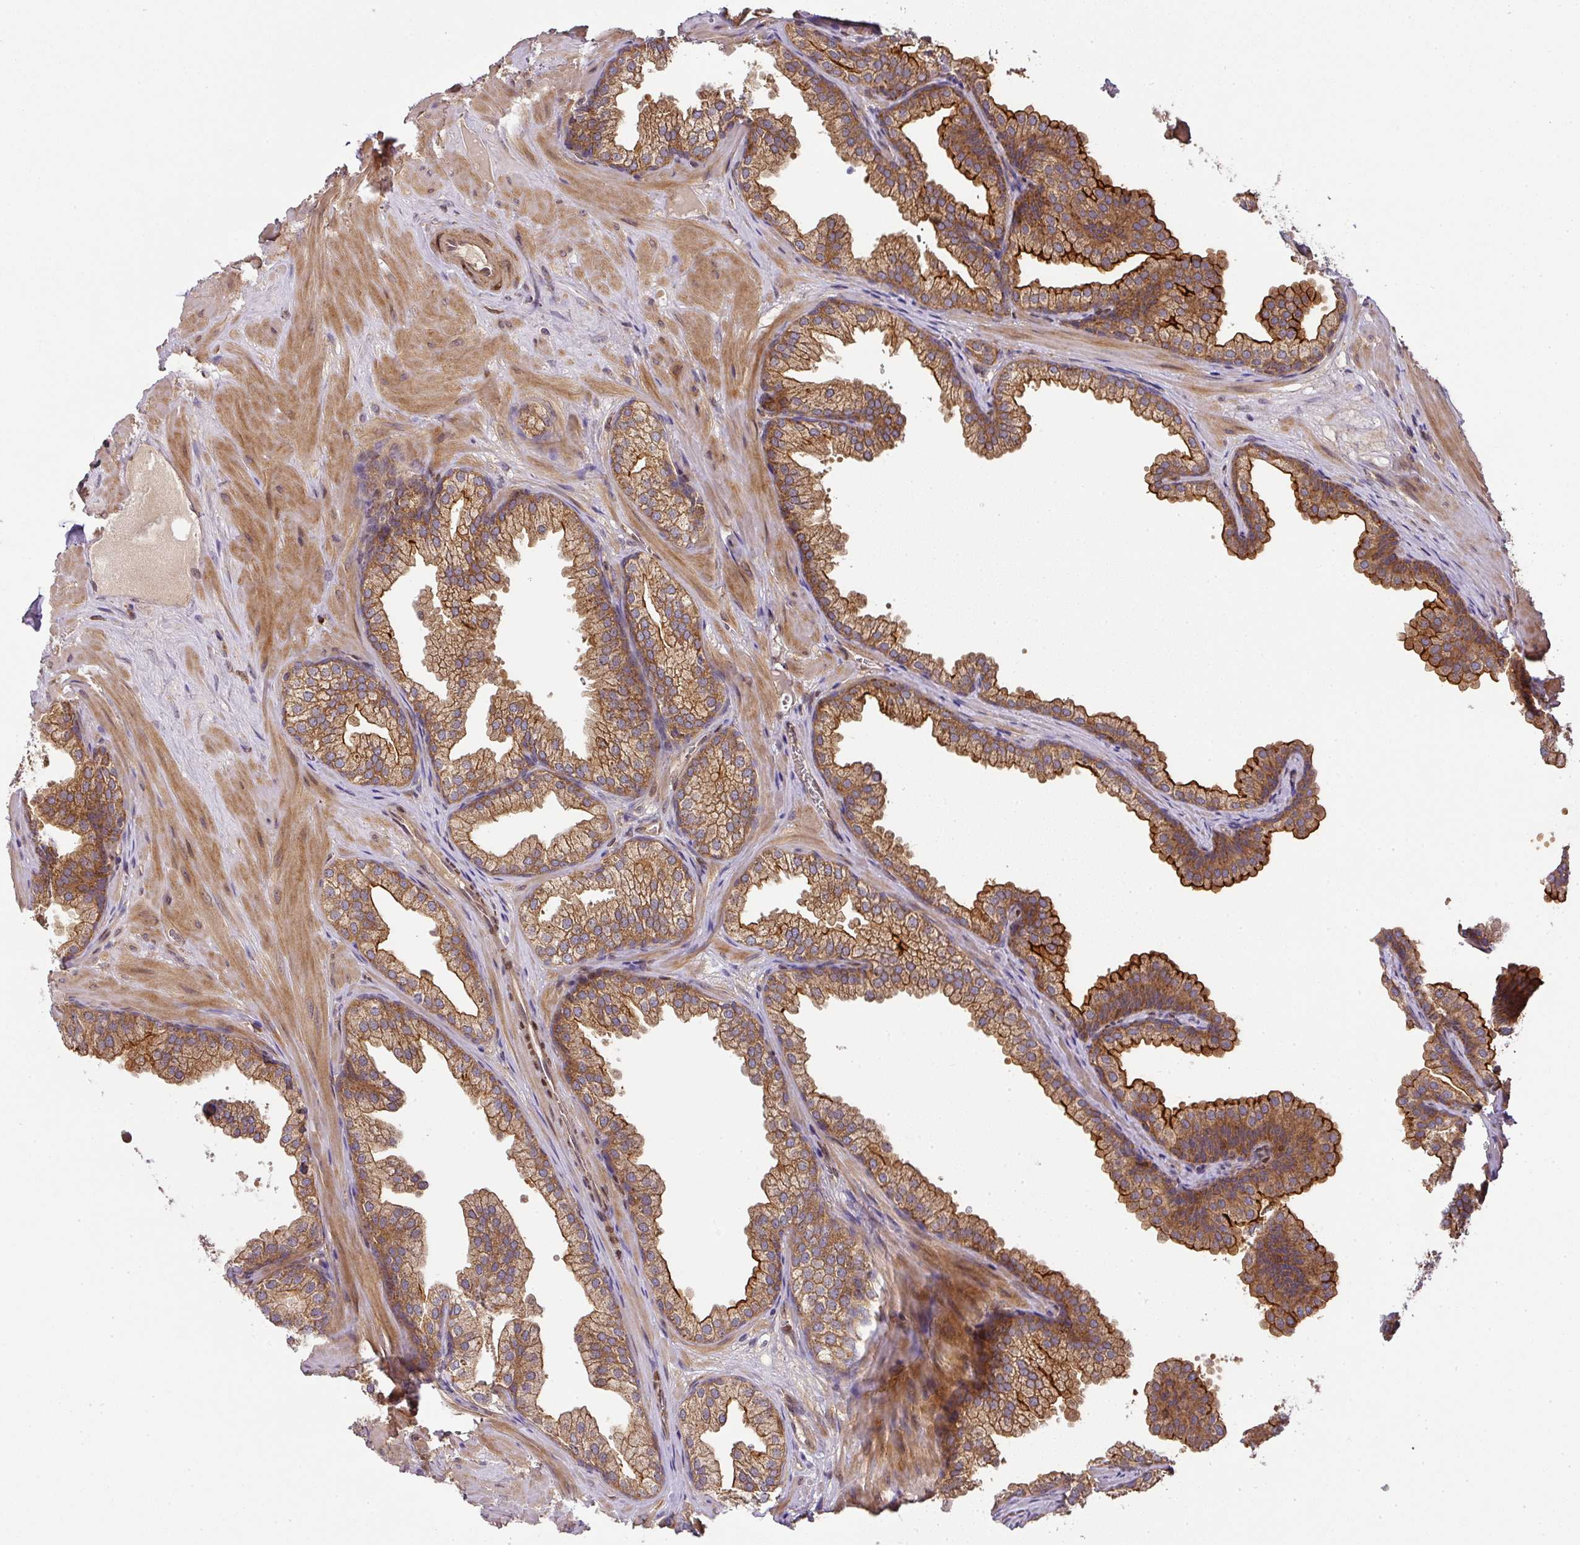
{"staining": {"intensity": "strong", "quantity": ">75%", "location": "cytoplasmic/membranous"}, "tissue": "prostate", "cell_type": "Glandular cells", "image_type": "normal", "snomed": [{"axis": "morphology", "description": "Normal tissue, NOS"}, {"axis": "topography", "description": "Prostate"}], "caption": "A high amount of strong cytoplasmic/membranous positivity is identified in about >75% of glandular cells in benign prostate. The staining was performed using DAB to visualize the protein expression in brown, while the nuclei were stained in blue with hematoxylin (Magnification: 20x).", "gene": "MALSU1", "patient": {"sex": "male", "age": 37}}